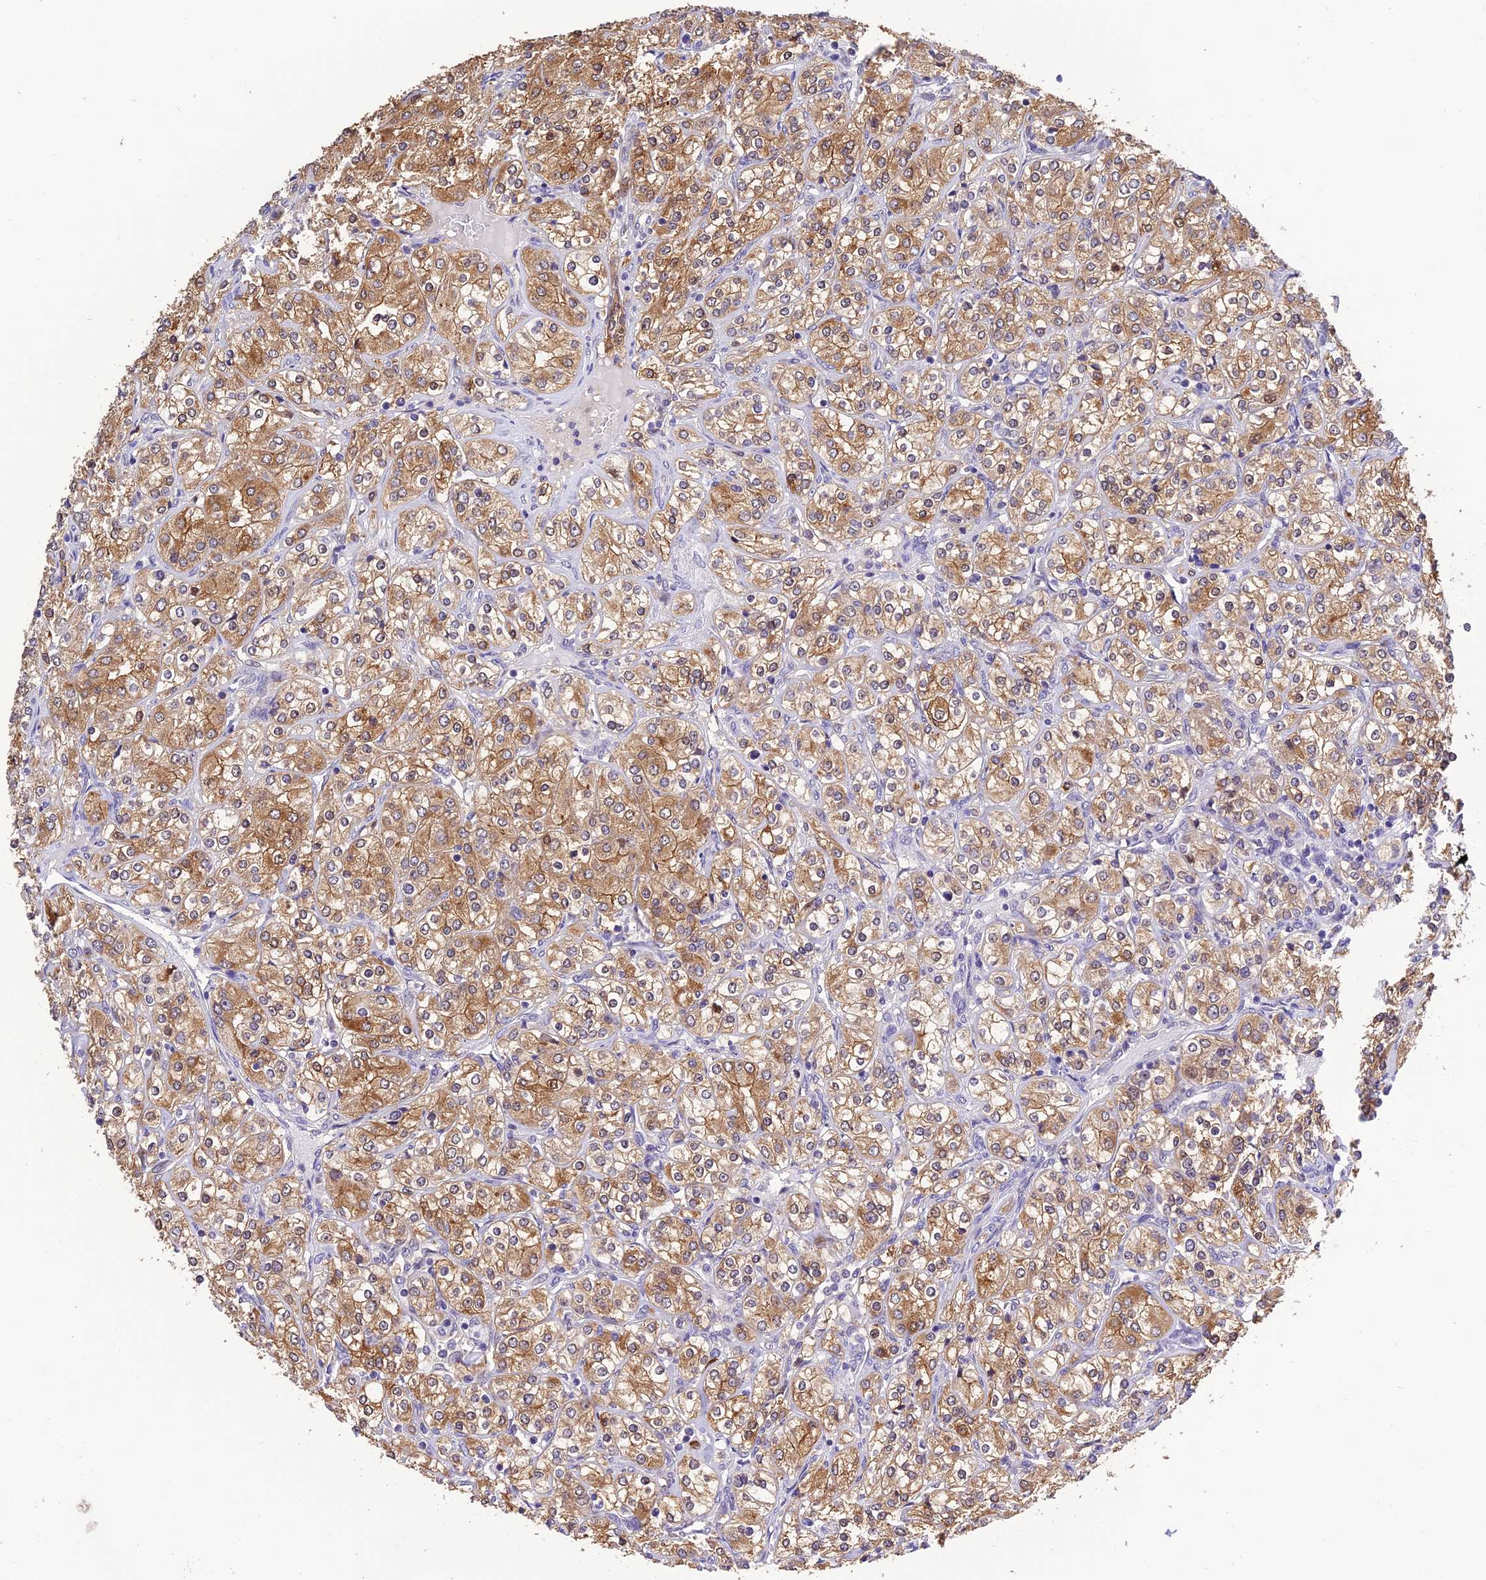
{"staining": {"intensity": "moderate", "quantity": ">75%", "location": "cytoplasmic/membranous"}, "tissue": "renal cancer", "cell_type": "Tumor cells", "image_type": "cancer", "snomed": [{"axis": "morphology", "description": "Adenocarcinoma, NOS"}, {"axis": "topography", "description": "Kidney"}], "caption": "Protein expression analysis of renal cancer exhibits moderate cytoplasmic/membranous positivity in about >75% of tumor cells. (DAB (3,3'-diaminobenzidine) IHC with brightfield microscopy, high magnification).", "gene": "MNS1", "patient": {"sex": "male", "age": 77}}